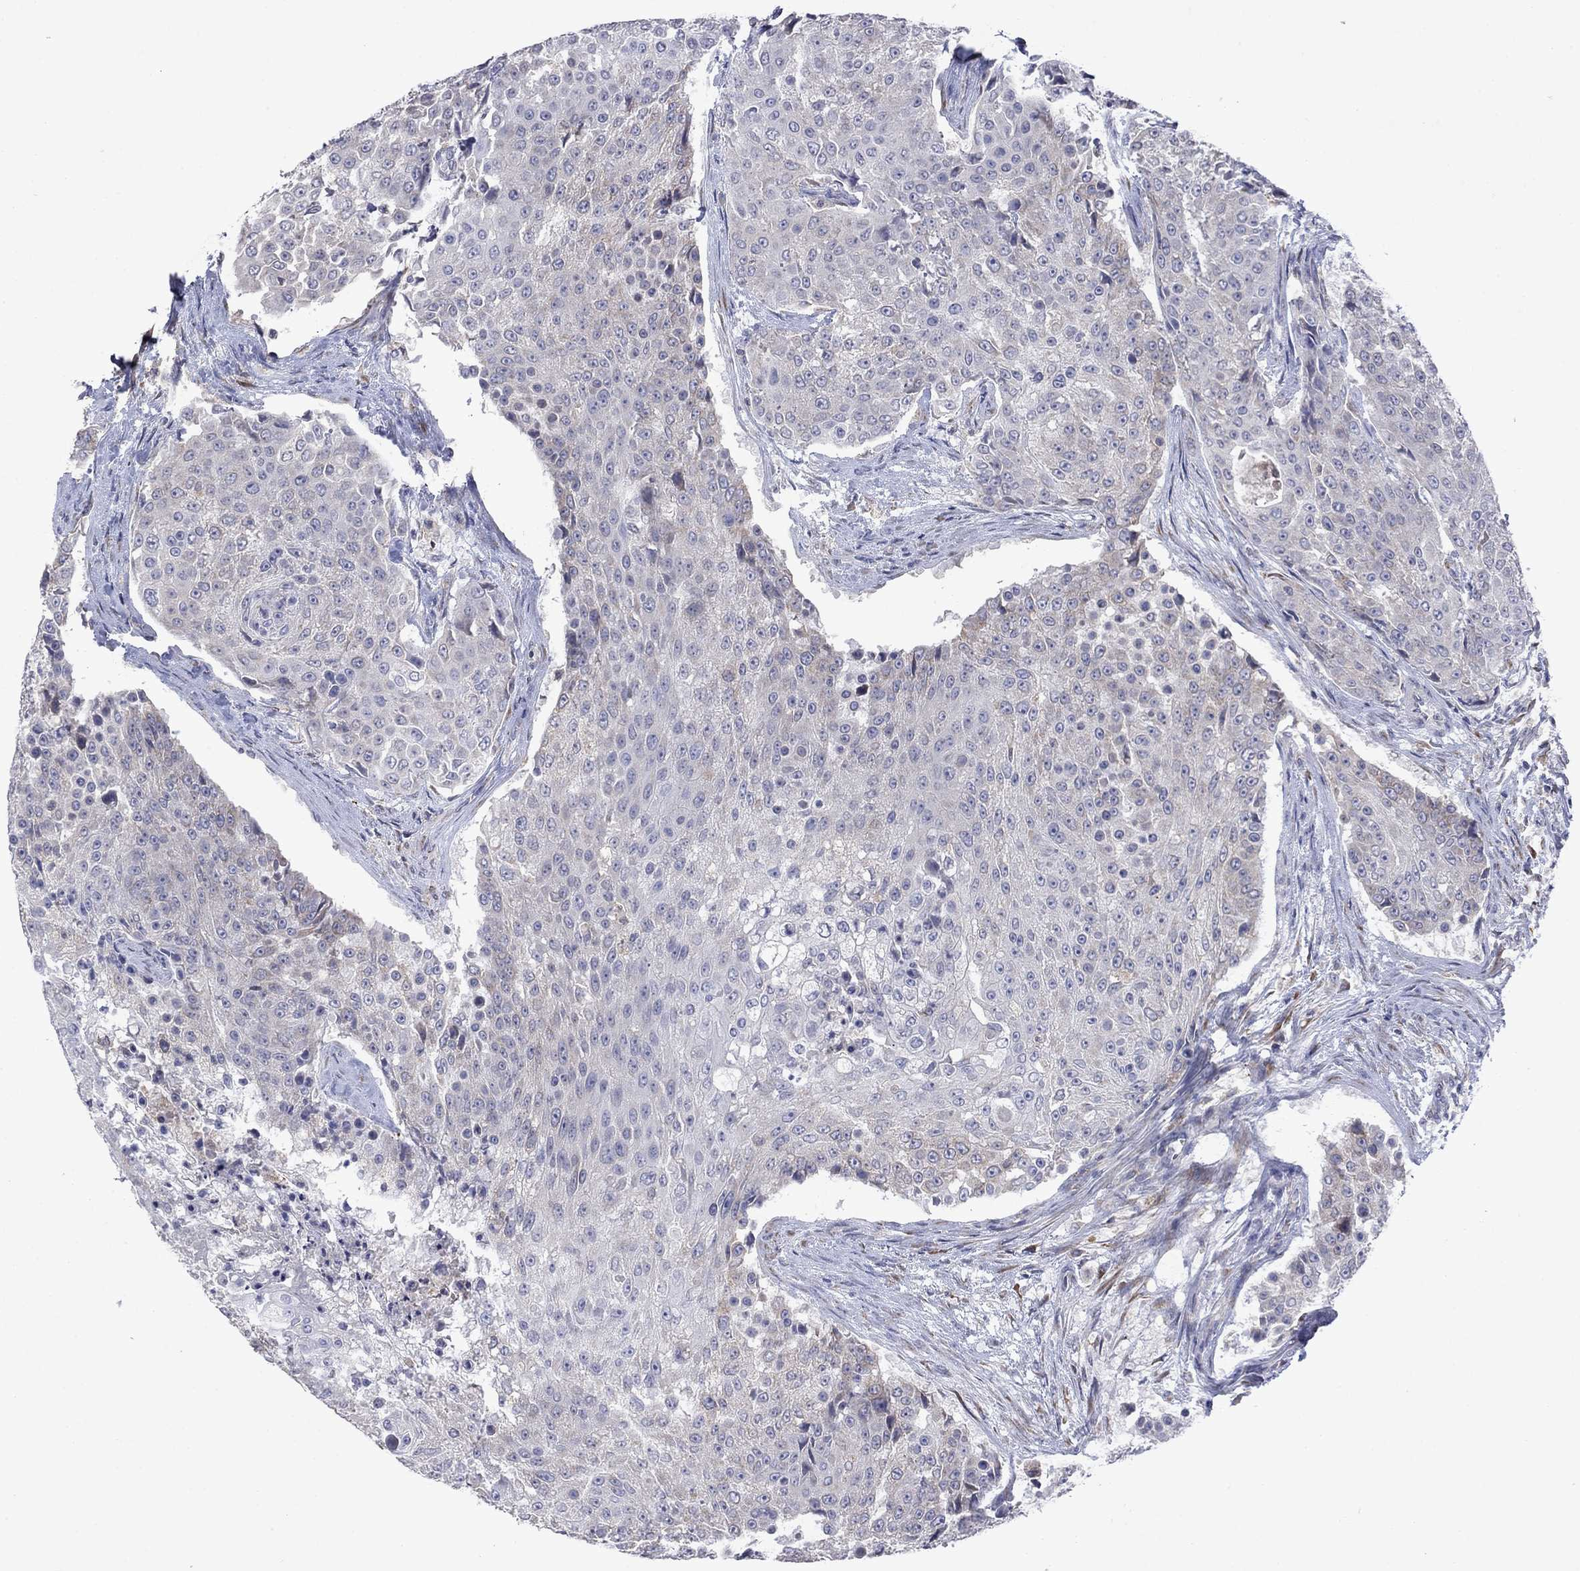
{"staining": {"intensity": "negative", "quantity": "none", "location": "none"}, "tissue": "urothelial cancer", "cell_type": "Tumor cells", "image_type": "cancer", "snomed": [{"axis": "morphology", "description": "Urothelial carcinoma, High grade"}, {"axis": "topography", "description": "Urinary bladder"}], "caption": "This histopathology image is of urothelial cancer stained with IHC to label a protein in brown with the nuclei are counter-stained blue. There is no staining in tumor cells. The staining is performed using DAB (3,3'-diaminobenzidine) brown chromogen with nuclei counter-stained in using hematoxylin.", "gene": "TMEM97", "patient": {"sex": "female", "age": 63}}